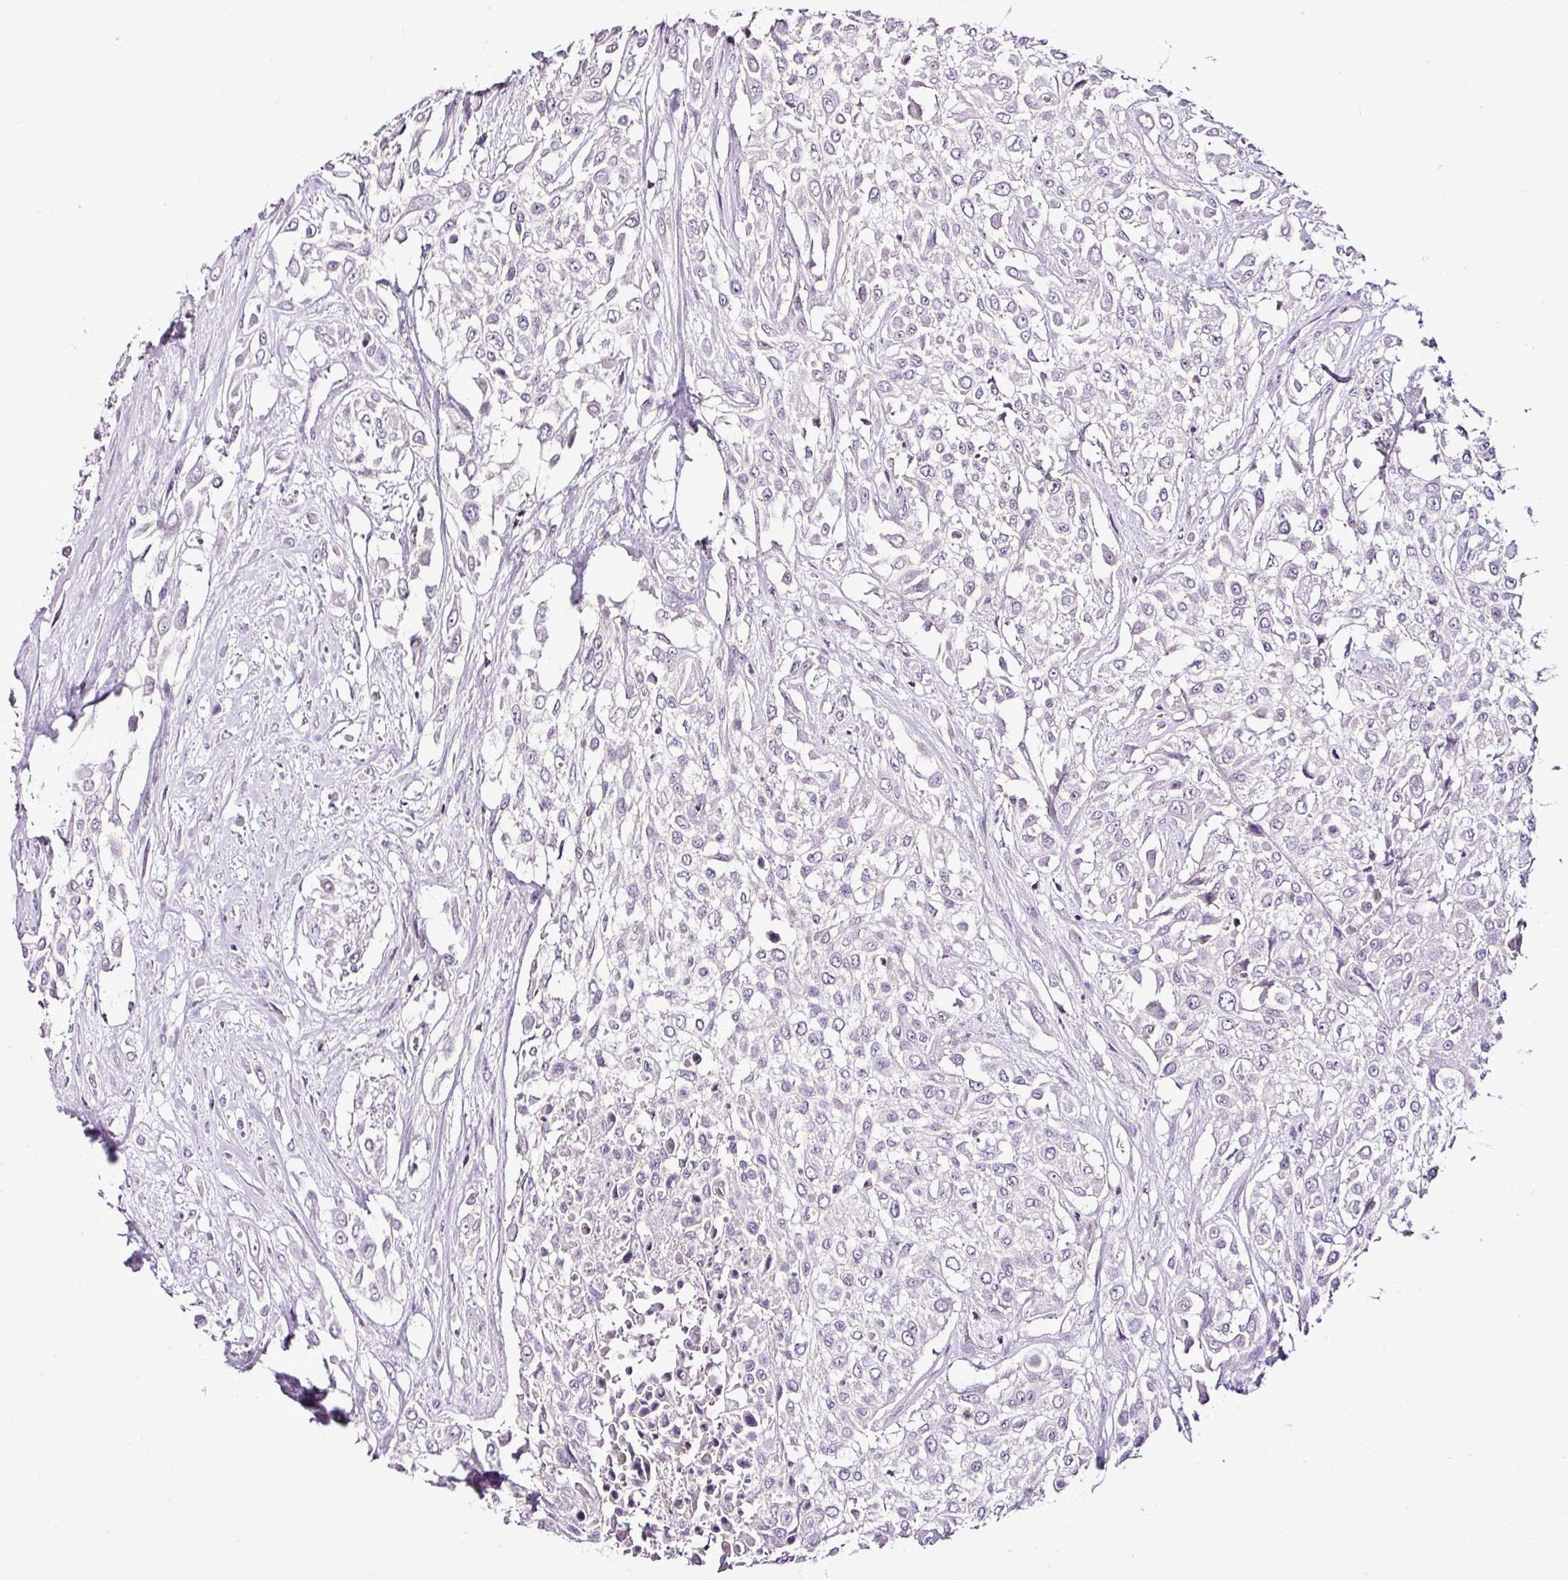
{"staining": {"intensity": "negative", "quantity": "none", "location": "none"}, "tissue": "urothelial cancer", "cell_type": "Tumor cells", "image_type": "cancer", "snomed": [{"axis": "morphology", "description": "Urothelial carcinoma, High grade"}, {"axis": "topography", "description": "Urinary bladder"}], "caption": "There is no significant staining in tumor cells of urothelial carcinoma (high-grade).", "gene": "ESR1", "patient": {"sex": "male", "age": 57}}